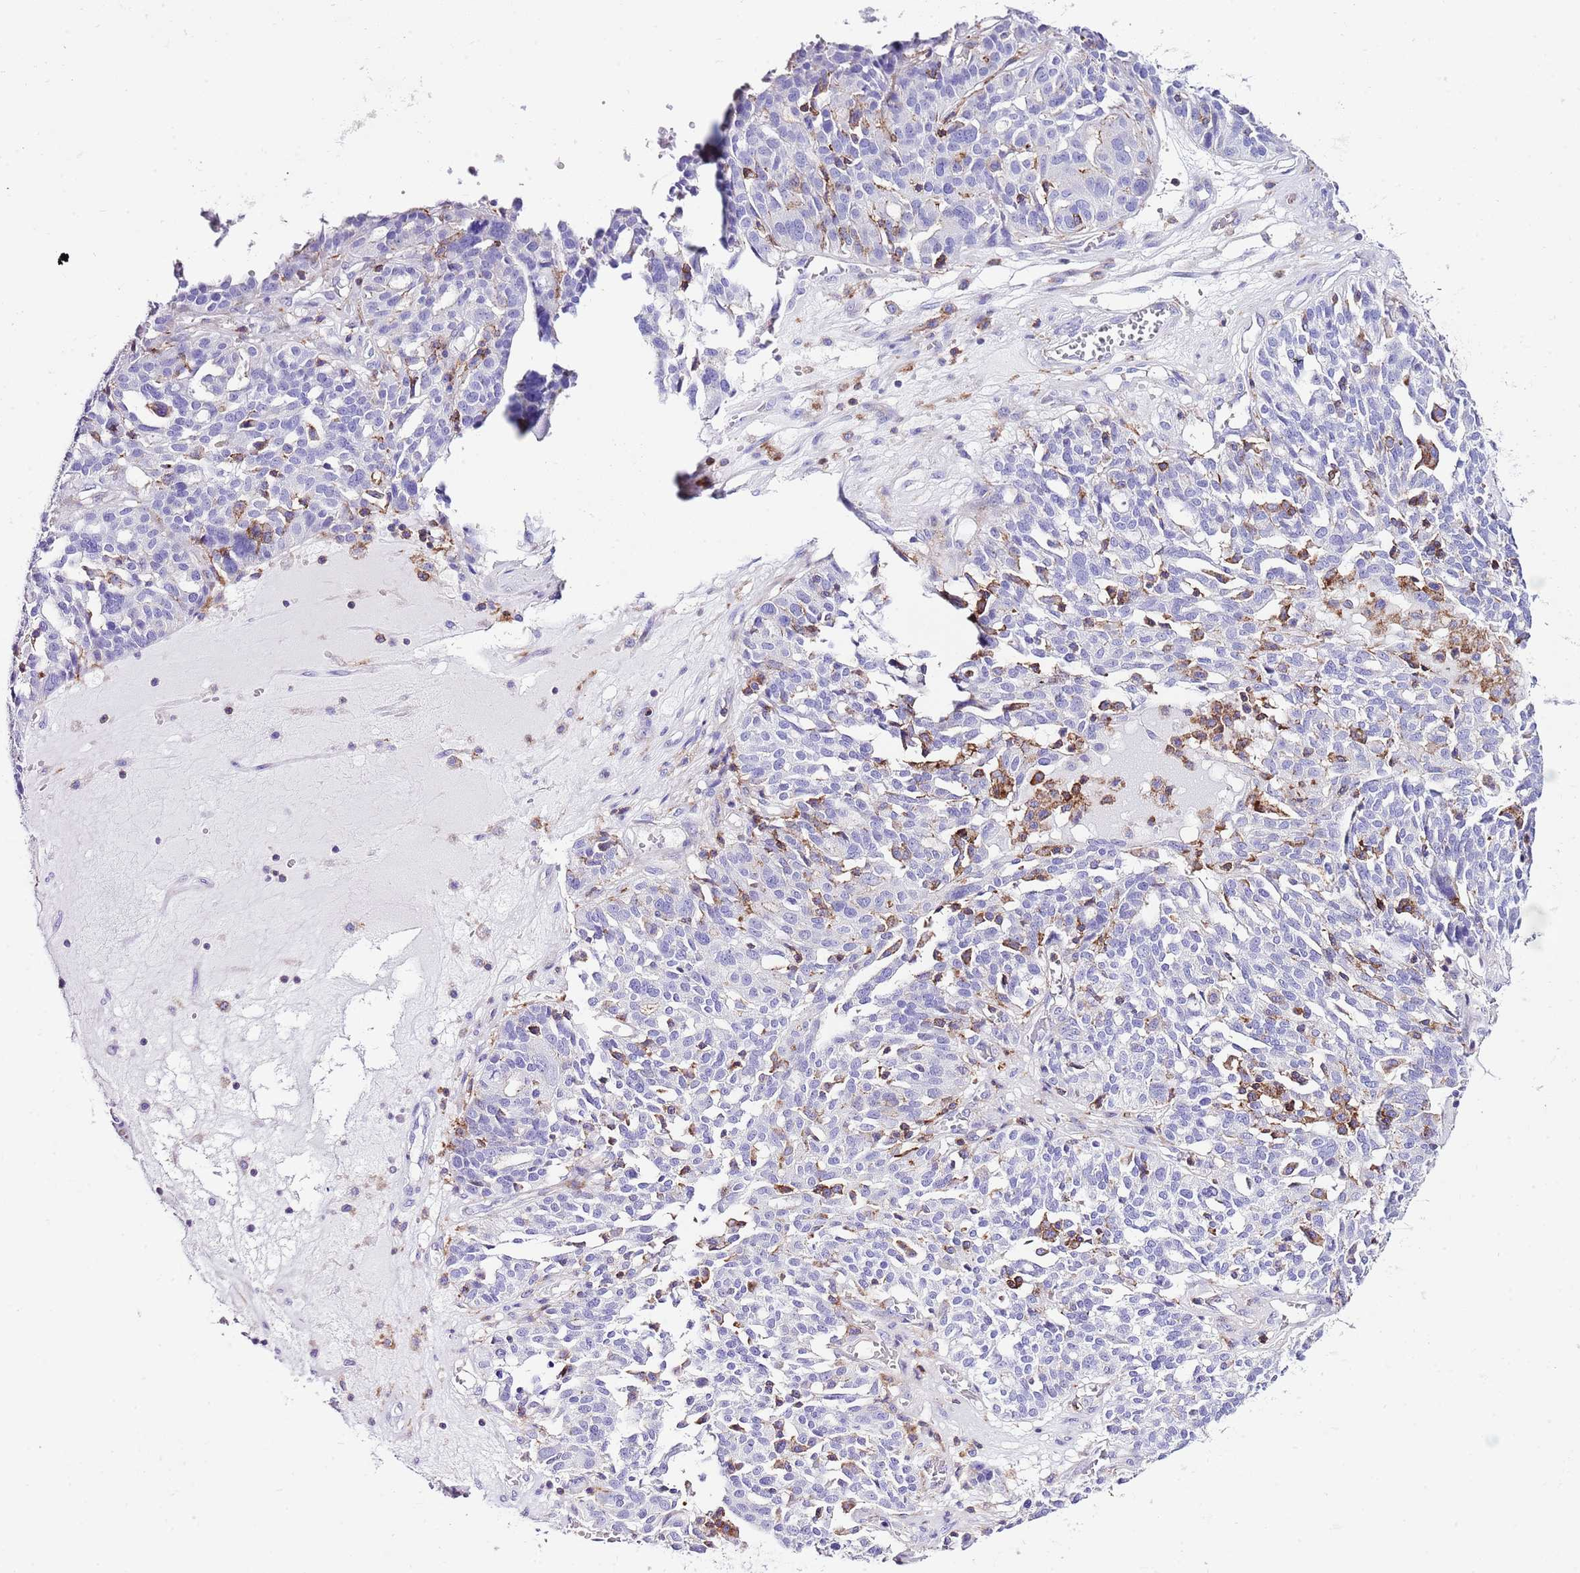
{"staining": {"intensity": "negative", "quantity": "none", "location": "none"}, "tissue": "ovarian cancer", "cell_type": "Tumor cells", "image_type": "cancer", "snomed": [{"axis": "morphology", "description": "Cystadenocarcinoma, serous, NOS"}, {"axis": "topography", "description": "Ovary"}], "caption": "A high-resolution micrograph shows IHC staining of ovarian cancer, which exhibits no significant positivity in tumor cells.", "gene": "ALDH3A1", "patient": {"sex": "female", "age": 59}}